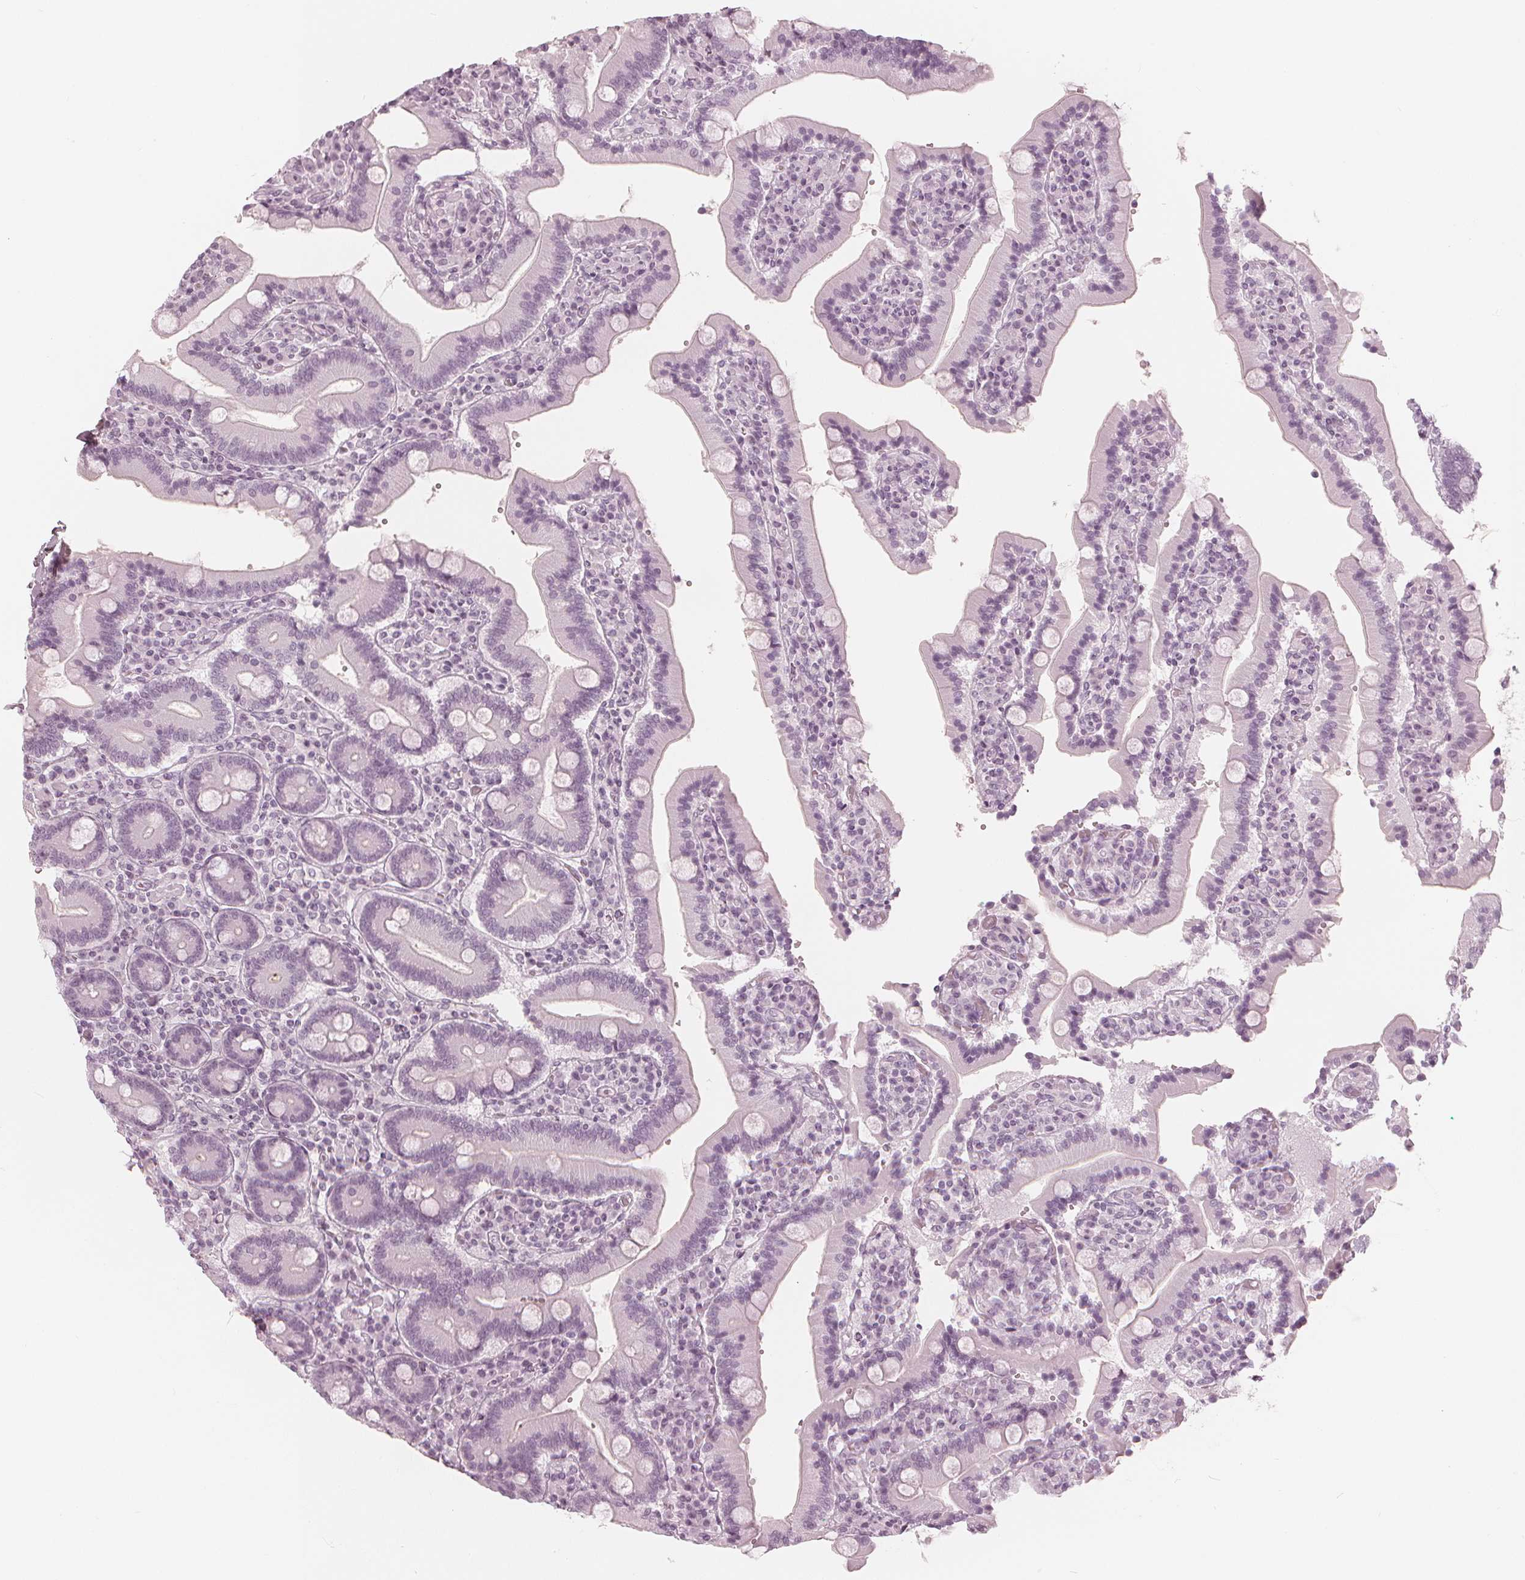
{"staining": {"intensity": "negative", "quantity": "none", "location": "none"}, "tissue": "duodenum", "cell_type": "Glandular cells", "image_type": "normal", "snomed": [{"axis": "morphology", "description": "Normal tissue, NOS"}, {"axis": "topography", "description": "Duodenum"}], "caption": "Immunohistochemical staining of normal human duodenum displays no significant staining in glandular cells. (Stains: DAB (3,3'-diaminobenzidine) immunohistochemistry with hematoxylin counter stain, Microscopy: brightfield microscopy at high magnification).", "gene": "PAEP", "patient": {"sex": "female", "age": 62}}